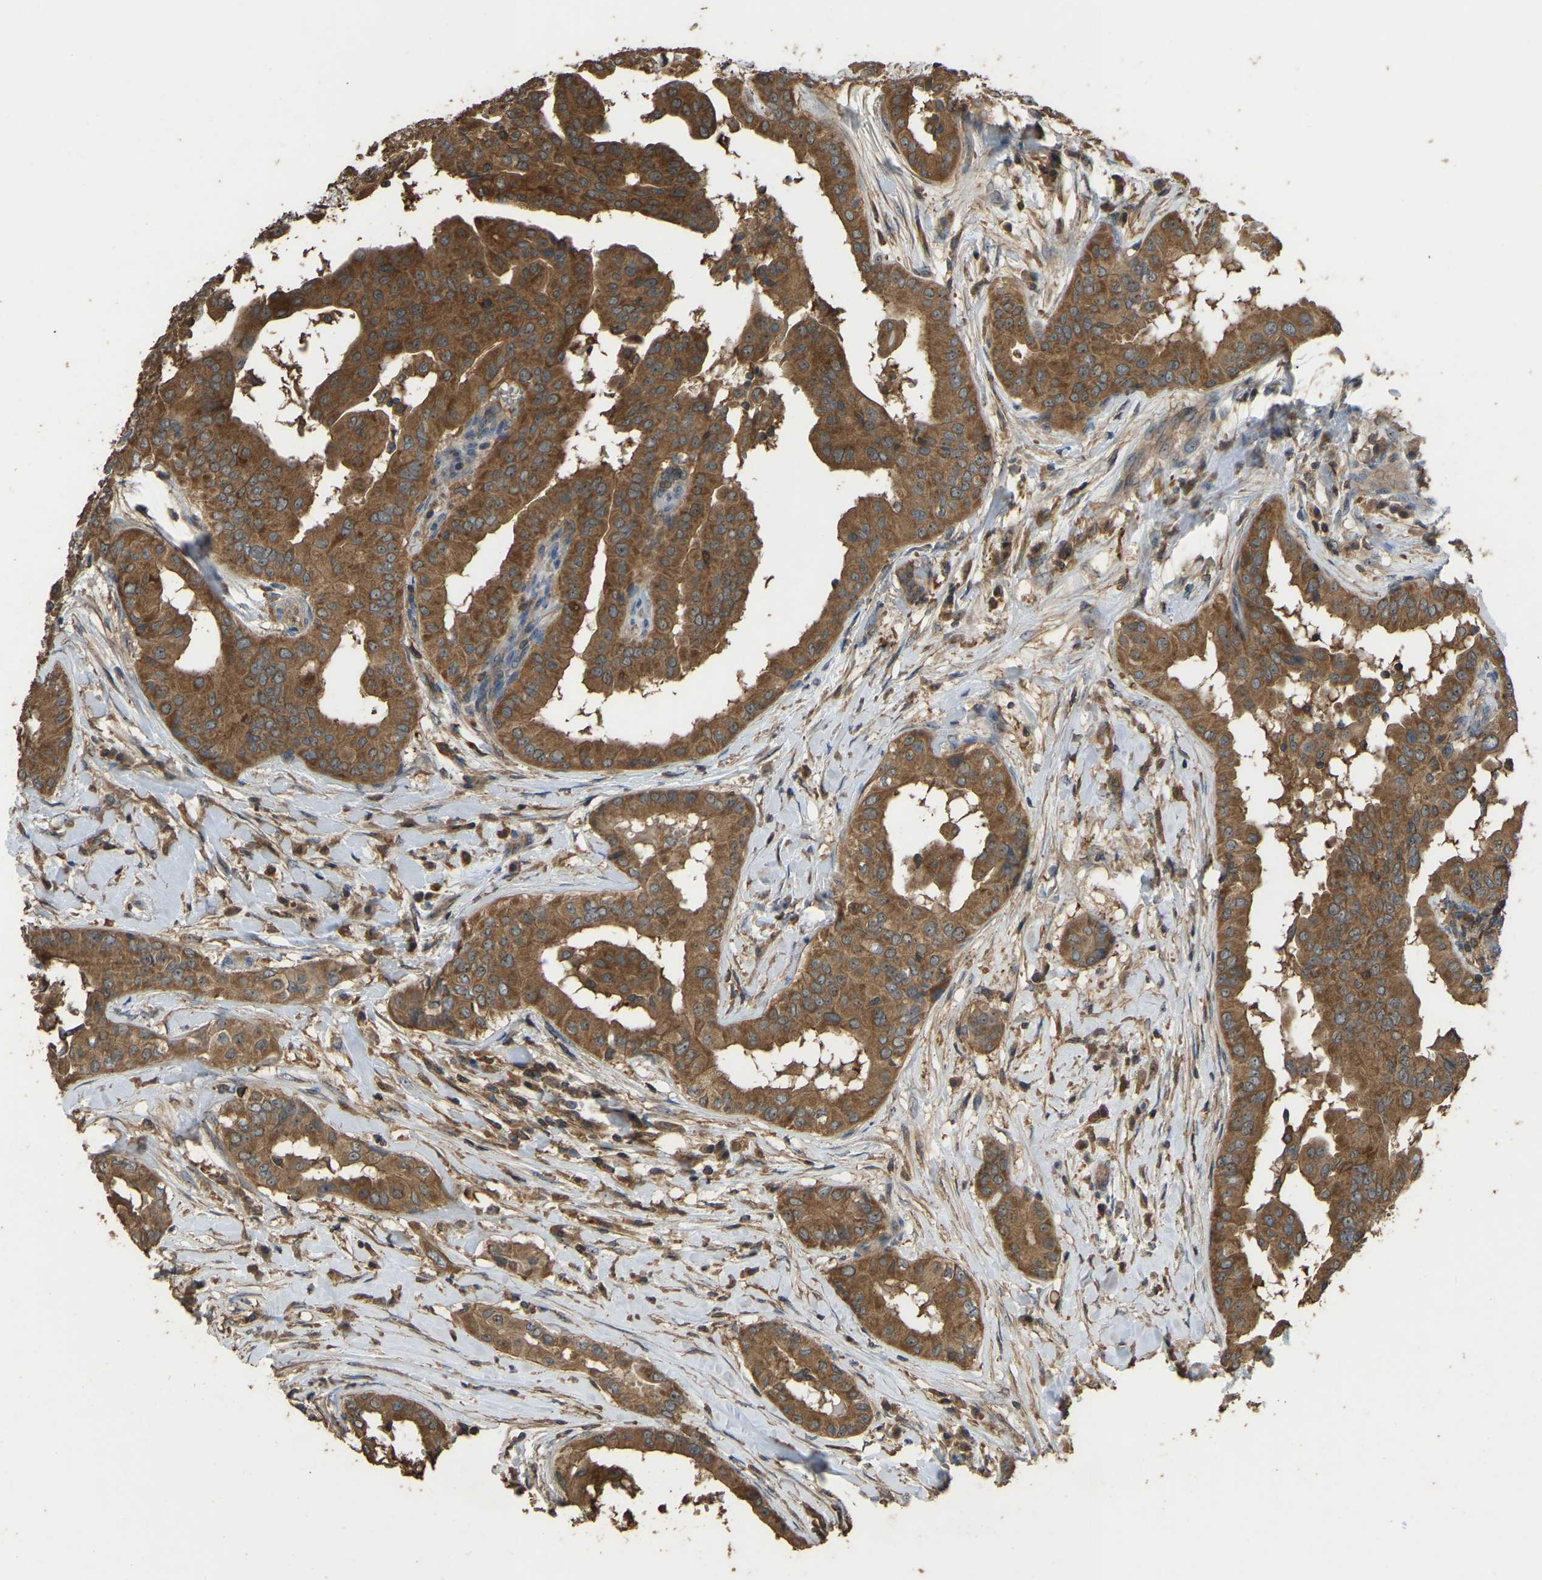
{"staining": {"intensity": "moderate", "quantity": ">75%", "location": "cytoplasmic/membranous"}, "tissue": "thyroid cancer", "cell_type": "Tumor cells", "image_type": "cancer", "snomed": [{"axis": "morphology", "description": "Papillary adenocarcinoma, NOS"}, {"axis": "topography", "description": "Thyroid gland"}], "caption": "Immunohistochemical staining of human thyroid cancer shows medium levels of moderate cytoplasmic/membranous protein positivity in approximately >75% of tumor cells. (Stains: DAB (3,3'-diaminobenzidine) in brown, nuclei in blue, Microscopy: brightfield microscopy at high magnification).", "gene": "FHIT", "patient": {"sex": "male", "age": 33}}